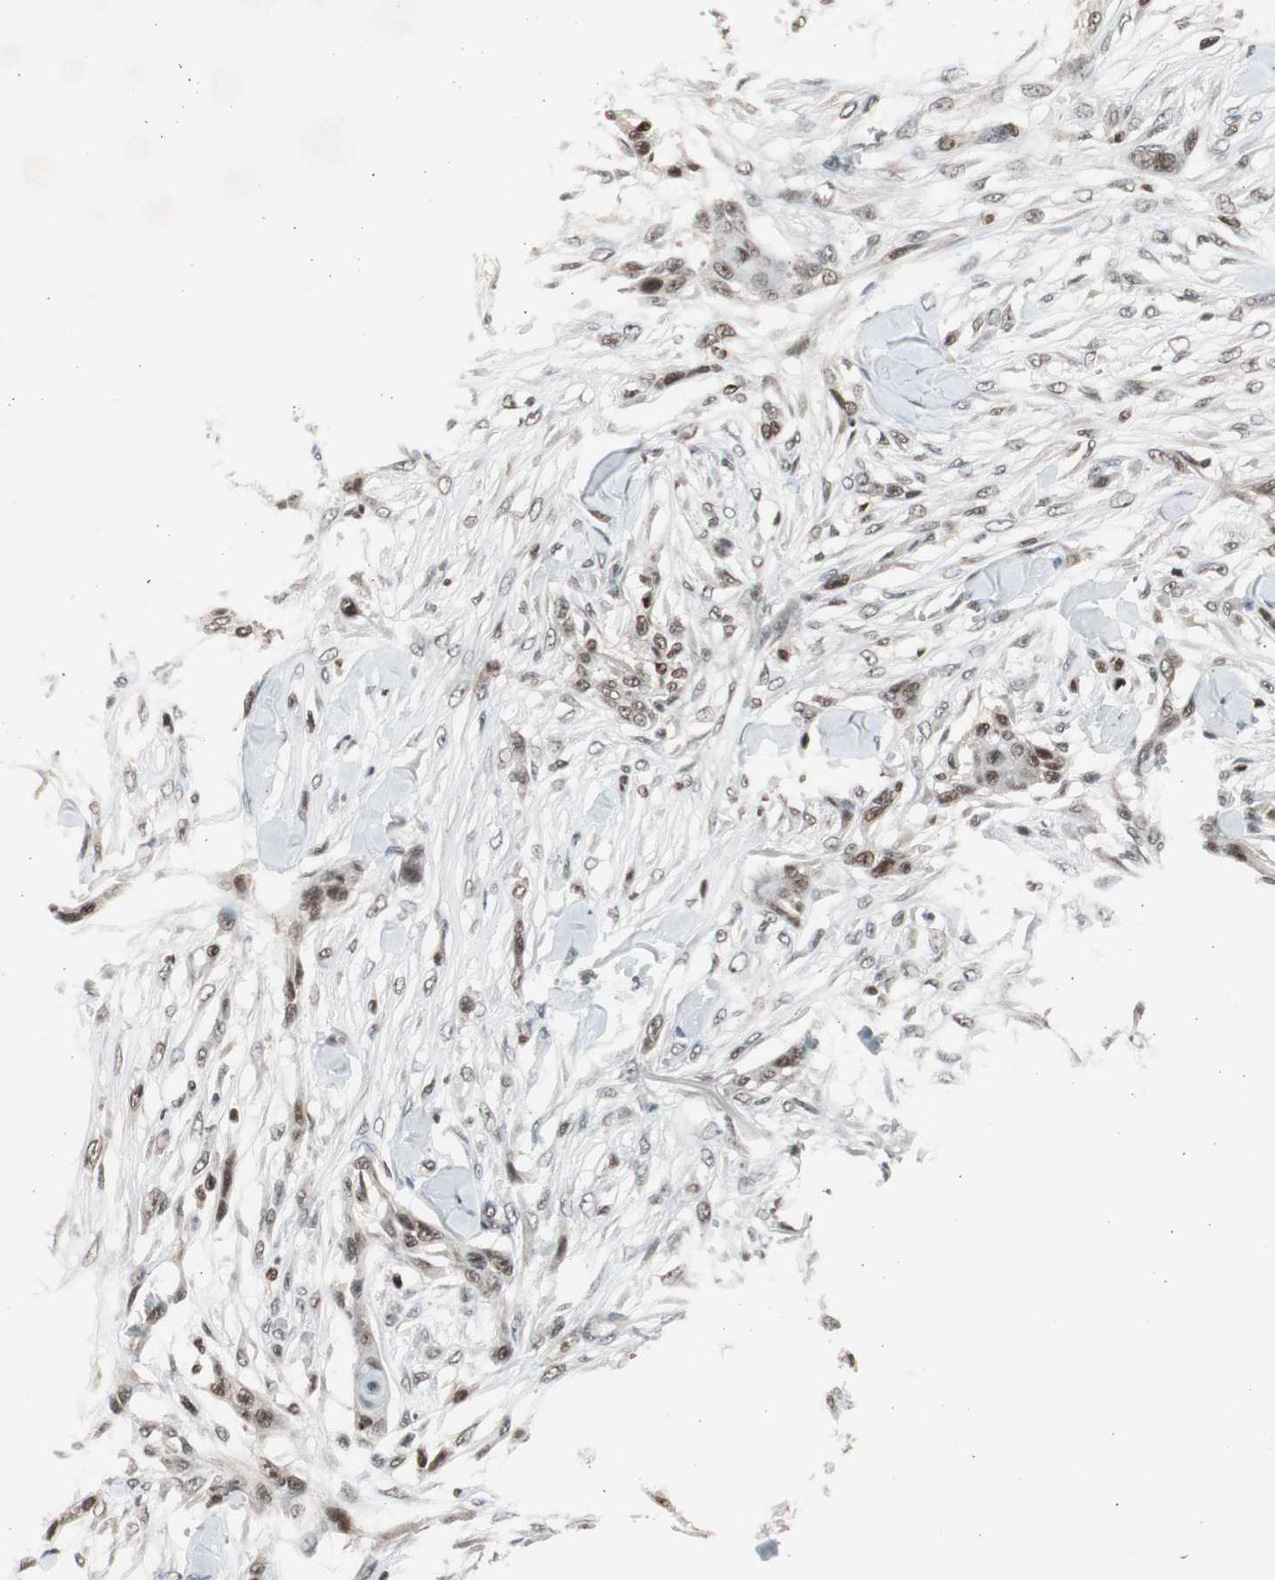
{"staining": {"intensity": "moderate", "quantity": "25%-75%", "location": "nuclear"}, "tissue": "skin cancer", "cell_type": "Tumor cells", "image_type": "cancer", "snomed": [{"axis": "morphology", "description": "Squamous cell carcinoma, NOS"}, {"axis": "topography", "description": "Skin"}], "caption": "Immunohistochemical staining of human skin cancer (squamous cell carcinoma) reveals medium levels of moderate nuclear protein positivity in approximately 25%-75% of tumor cells.", "gene": "RPA1", "patient": {"sex": "female", "age": 59}}